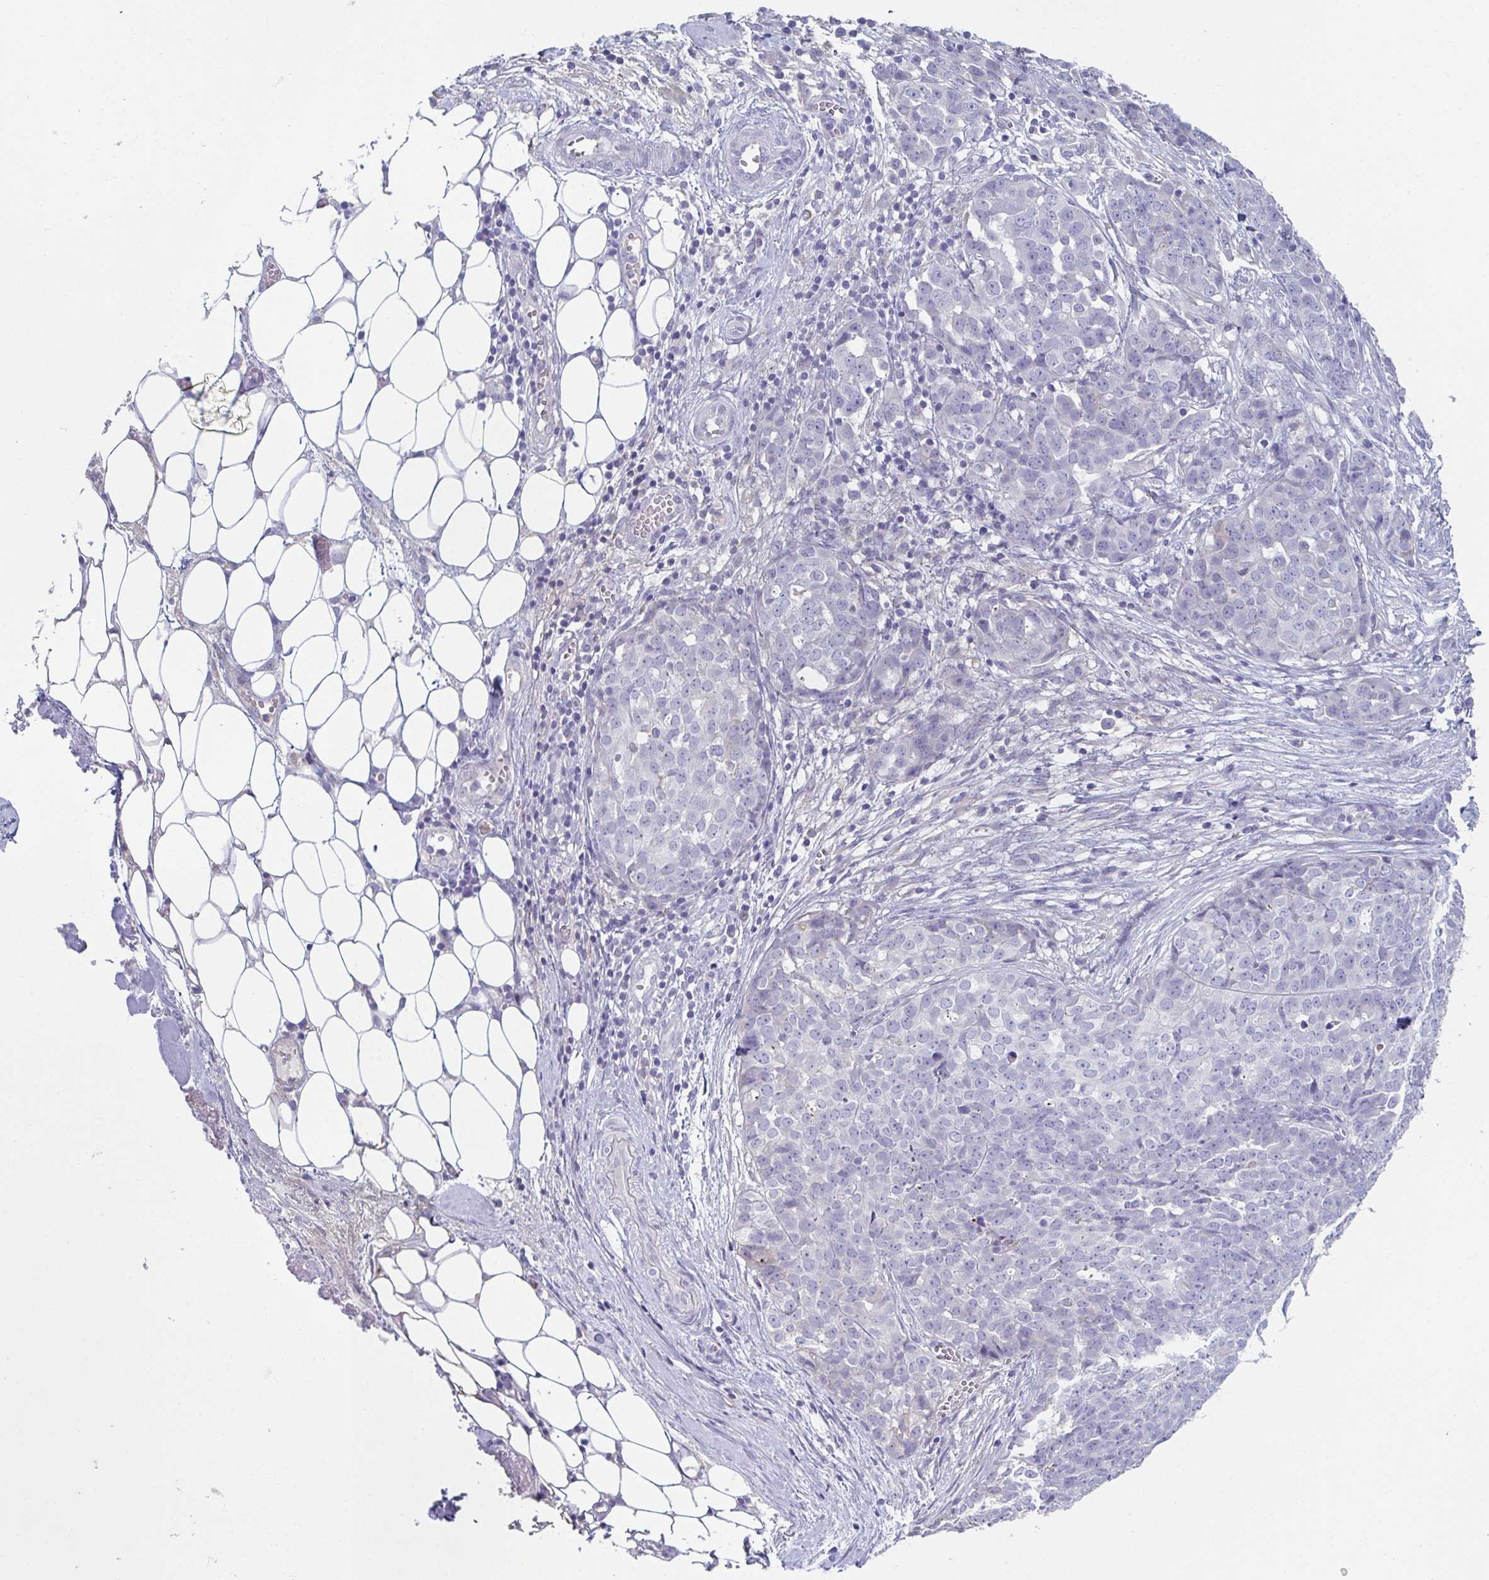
{"staining": {"intensity": "negative", "quantity": "none", "location": "none"}, "tissue": "ovarian cancer", "cell_type": "Tumor cells", "image_type": "cancer", "snomed": [{"axis": "morphology", "description": "Cystadenocarcinoma, serous, NOS"}, {"axis": "topography", "description": "Soft tissue"}, {"axis": "topography", "description": "Ovary"}], "caption": "High power microscopy histopathology image of an immunohistochemistry photomicrograph of ovarian cancer, revealing no significant expression in tumor cells.", "gene": "ADAM21", "patient": {"sex": "female", "age": 57}}